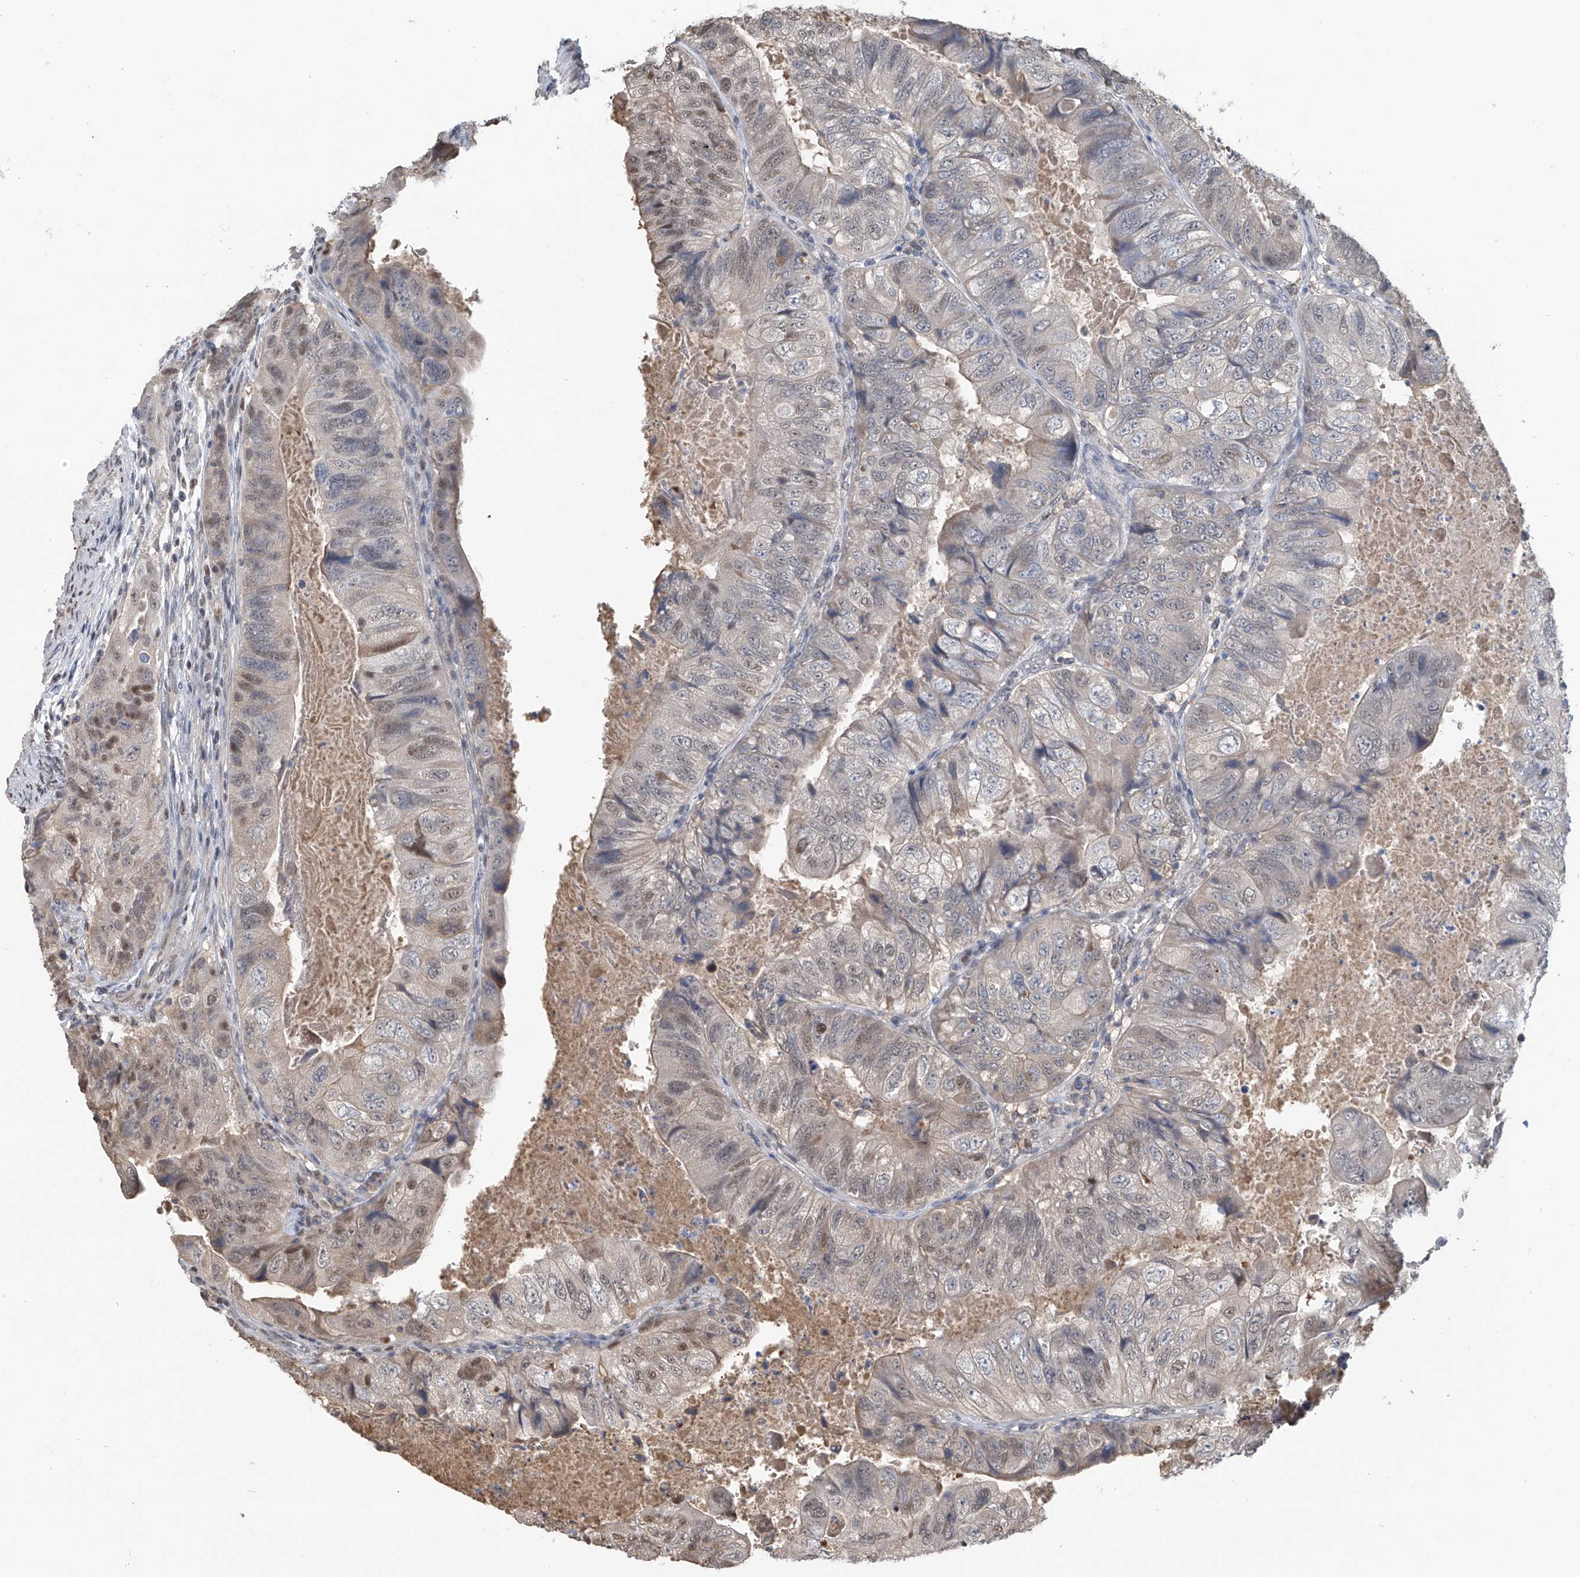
{"staining": {"intensity": "weak", "quantity": "<25%", "location": "nuclear"}, "tissue": "colorectal cancer", "cell_type": "Tumor cells", "image_type": "cancer", "snomed": [{"axis": "morphology", "description": "Adenocarcinoma, NOS"}, {"axis": "topography", "description": "Rectum"}], "caption": "Immunohistochemistry (IHC) image of neoplastic tissue: human adenocarcinoma (colorectal) stained with DAB (3,3'-diaminobenzidine) displays no significant protein expression in tumor cells.", "gene": "PMM1", "patient": {"sex": "male", "age": 63}}